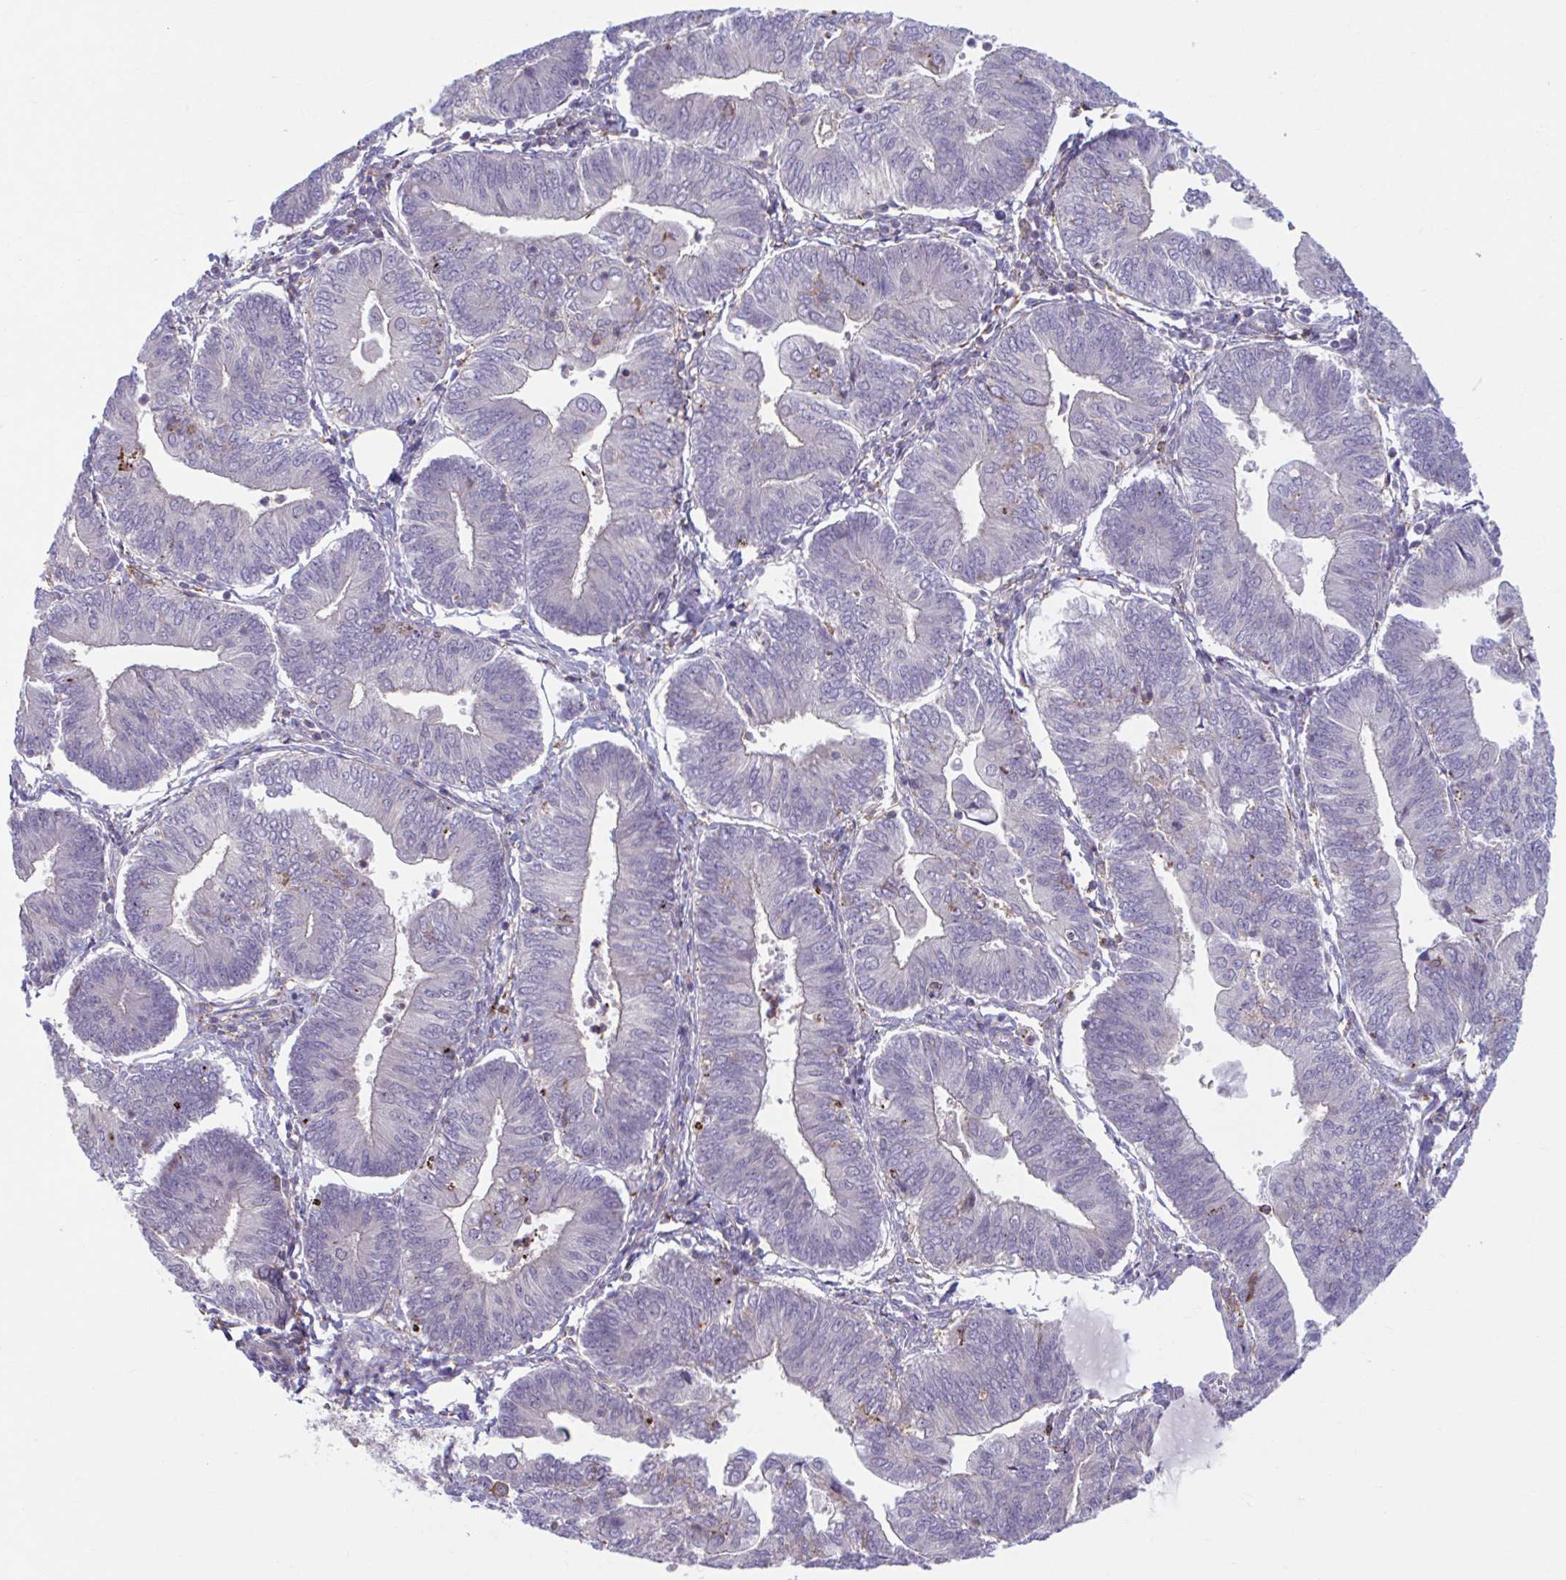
{"staining": {"intensity": "negative", "quantity": "none", "location": "none"}, "tissue": "endometrial cancer", "cell_type": "Tumor cells", "image_type": "cancer", "snomed": [{"axis": "morphology", "description": "Adenocarcinoma, NOS"}, {"axis": "topography", "description": "Endometrium"}], "caption": "IHC photomicrograph of endometrial cancer stained for a protein (brown), which reveals no expression in tumor cells.", "gene": "ADAT3", "patient": {"sex": "female", "age": 65}}